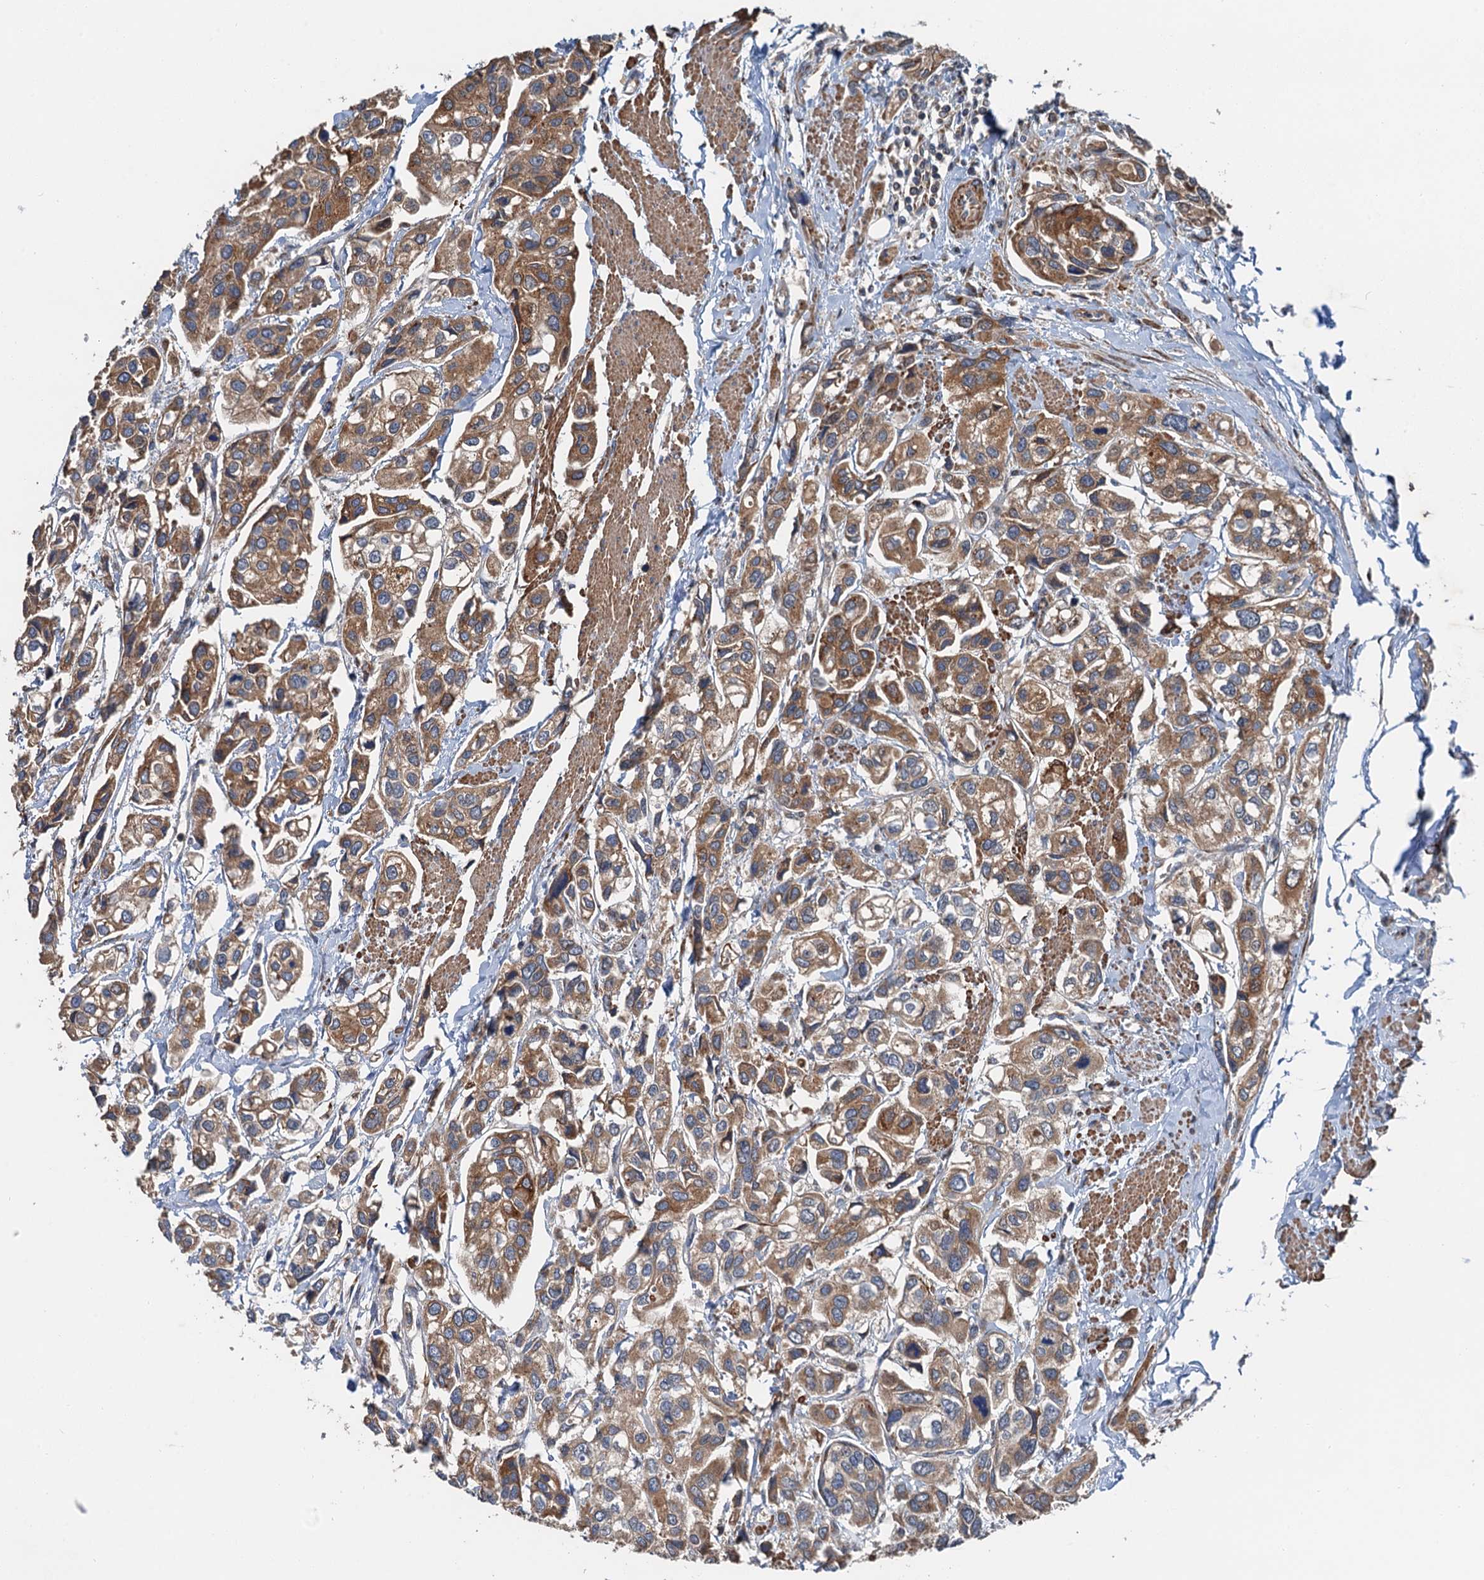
{"staining": {"intensity": "moderate", "quantity": ">75%", "location": "cytoplasmic/membranous"}, "tissue": "urothelial cancer", "cell_type": "Tumor cells", "image_type": "cancer", "snomed": [{"axis": "morphology", "description": "Urothelial carcinoma, High grade"}, {"axis": "topography", "description": "Urinary bladder"}], "caption": "Immunohistochemistry of human urothelial cancer exhibits medium levels of moderate cytoplasmic/membranous staining in approximately >75% of tumor cells.", "gene": "ANKRD26", "patient": {"sex": "male", "age": 67}}